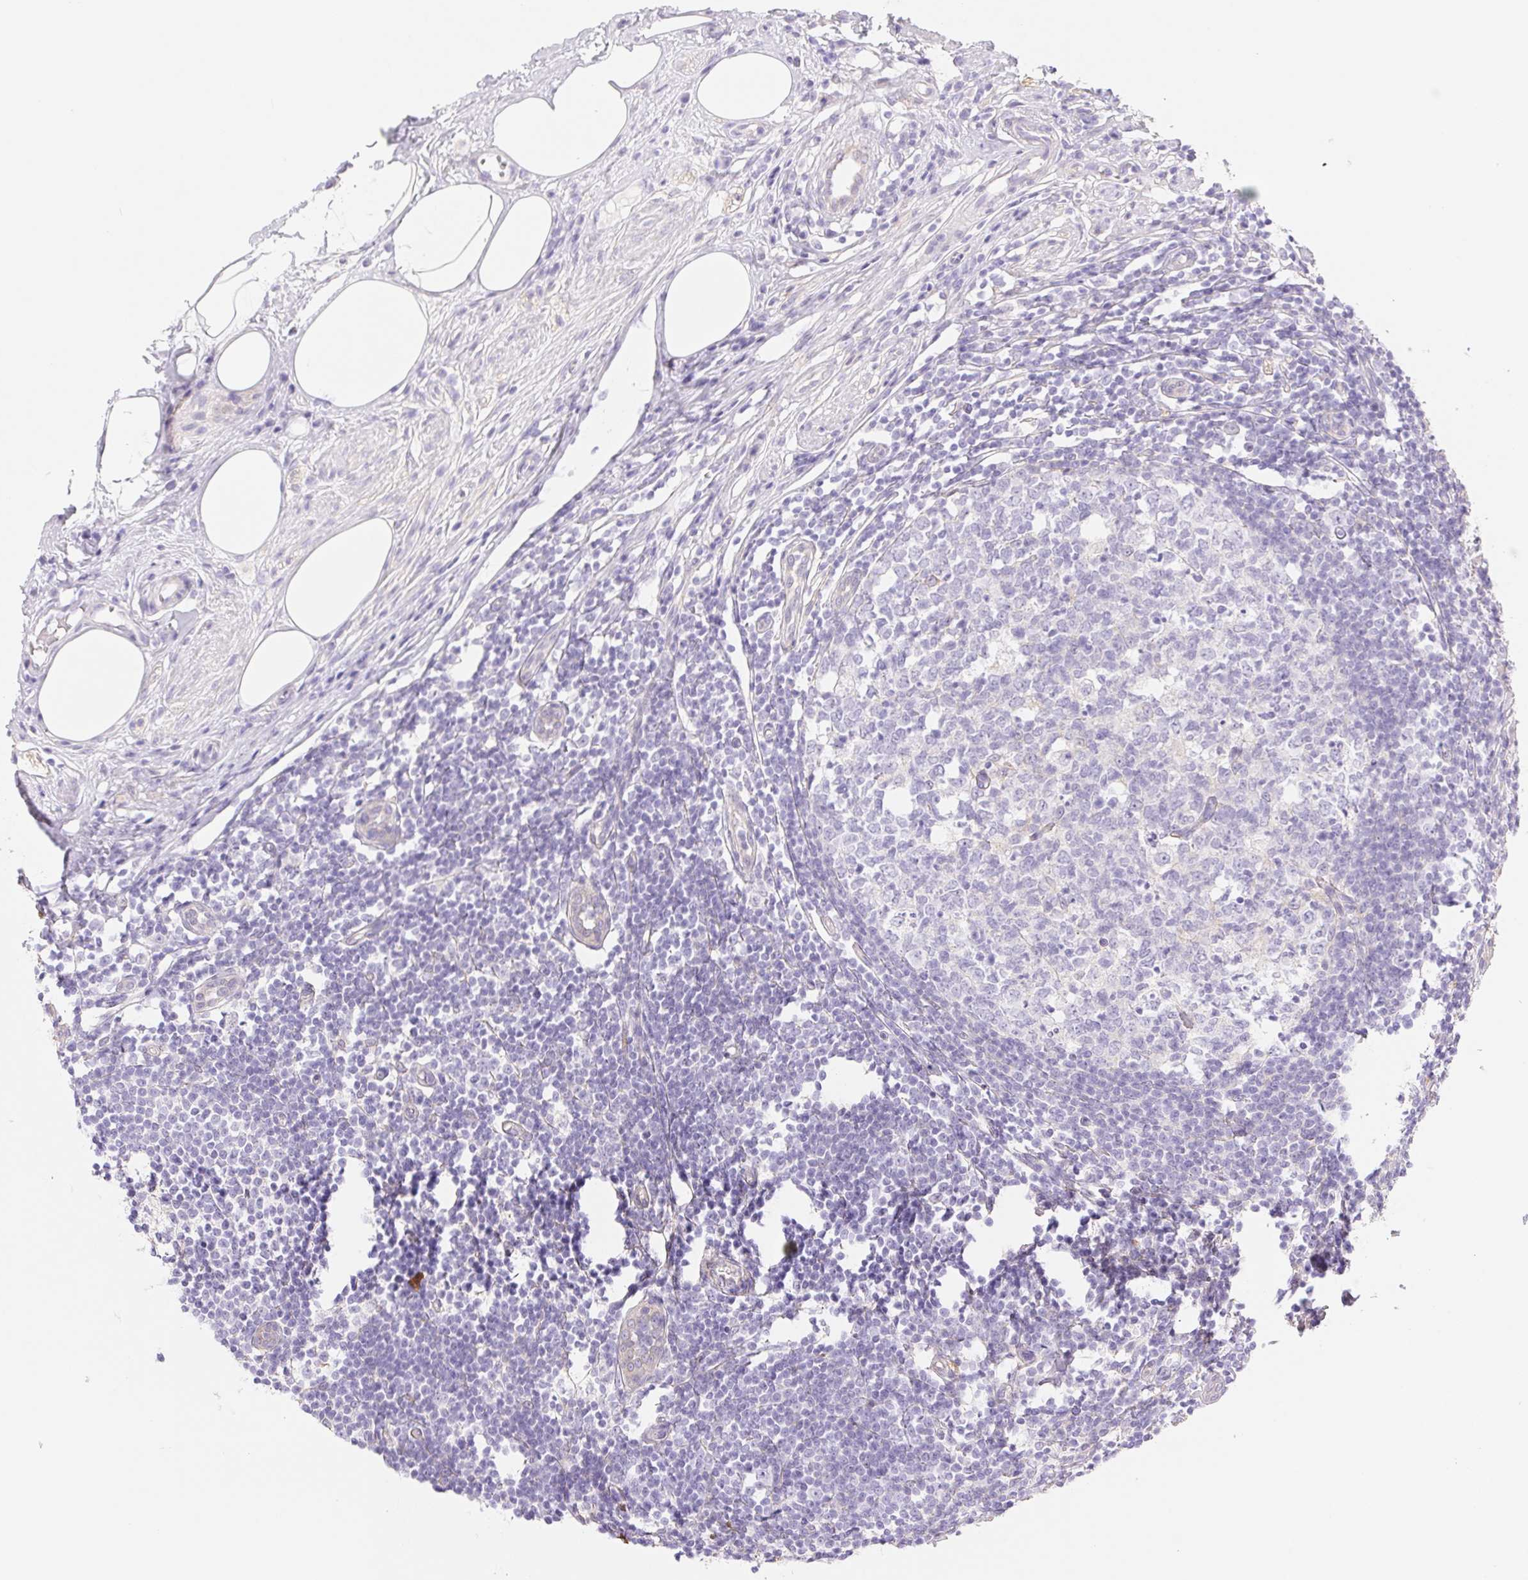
{"staining": {"intensity": "negative", "quantity": "none", "location": "none"}, "tissue": "appendix", "cell_type": "Glandular cells", "image_type": "normal", "snomed": [{"axis": "morphology", "description": "Normal tissue, NOS"}, {"axis": "topography", "description": "Appendix"}], "caption": "DAB (3,3'-diaminobenzidine) immunohistochemical staining of unremarkable human appendix displays no significant expression in glandular cells. Brightfield microscopy of immunohistochemistry stained with DAB (brown) and hematoxylin (blue), captured at high magnification.", "gene": "PNLIP", "patient": {"sex": "female", "age": 56}}